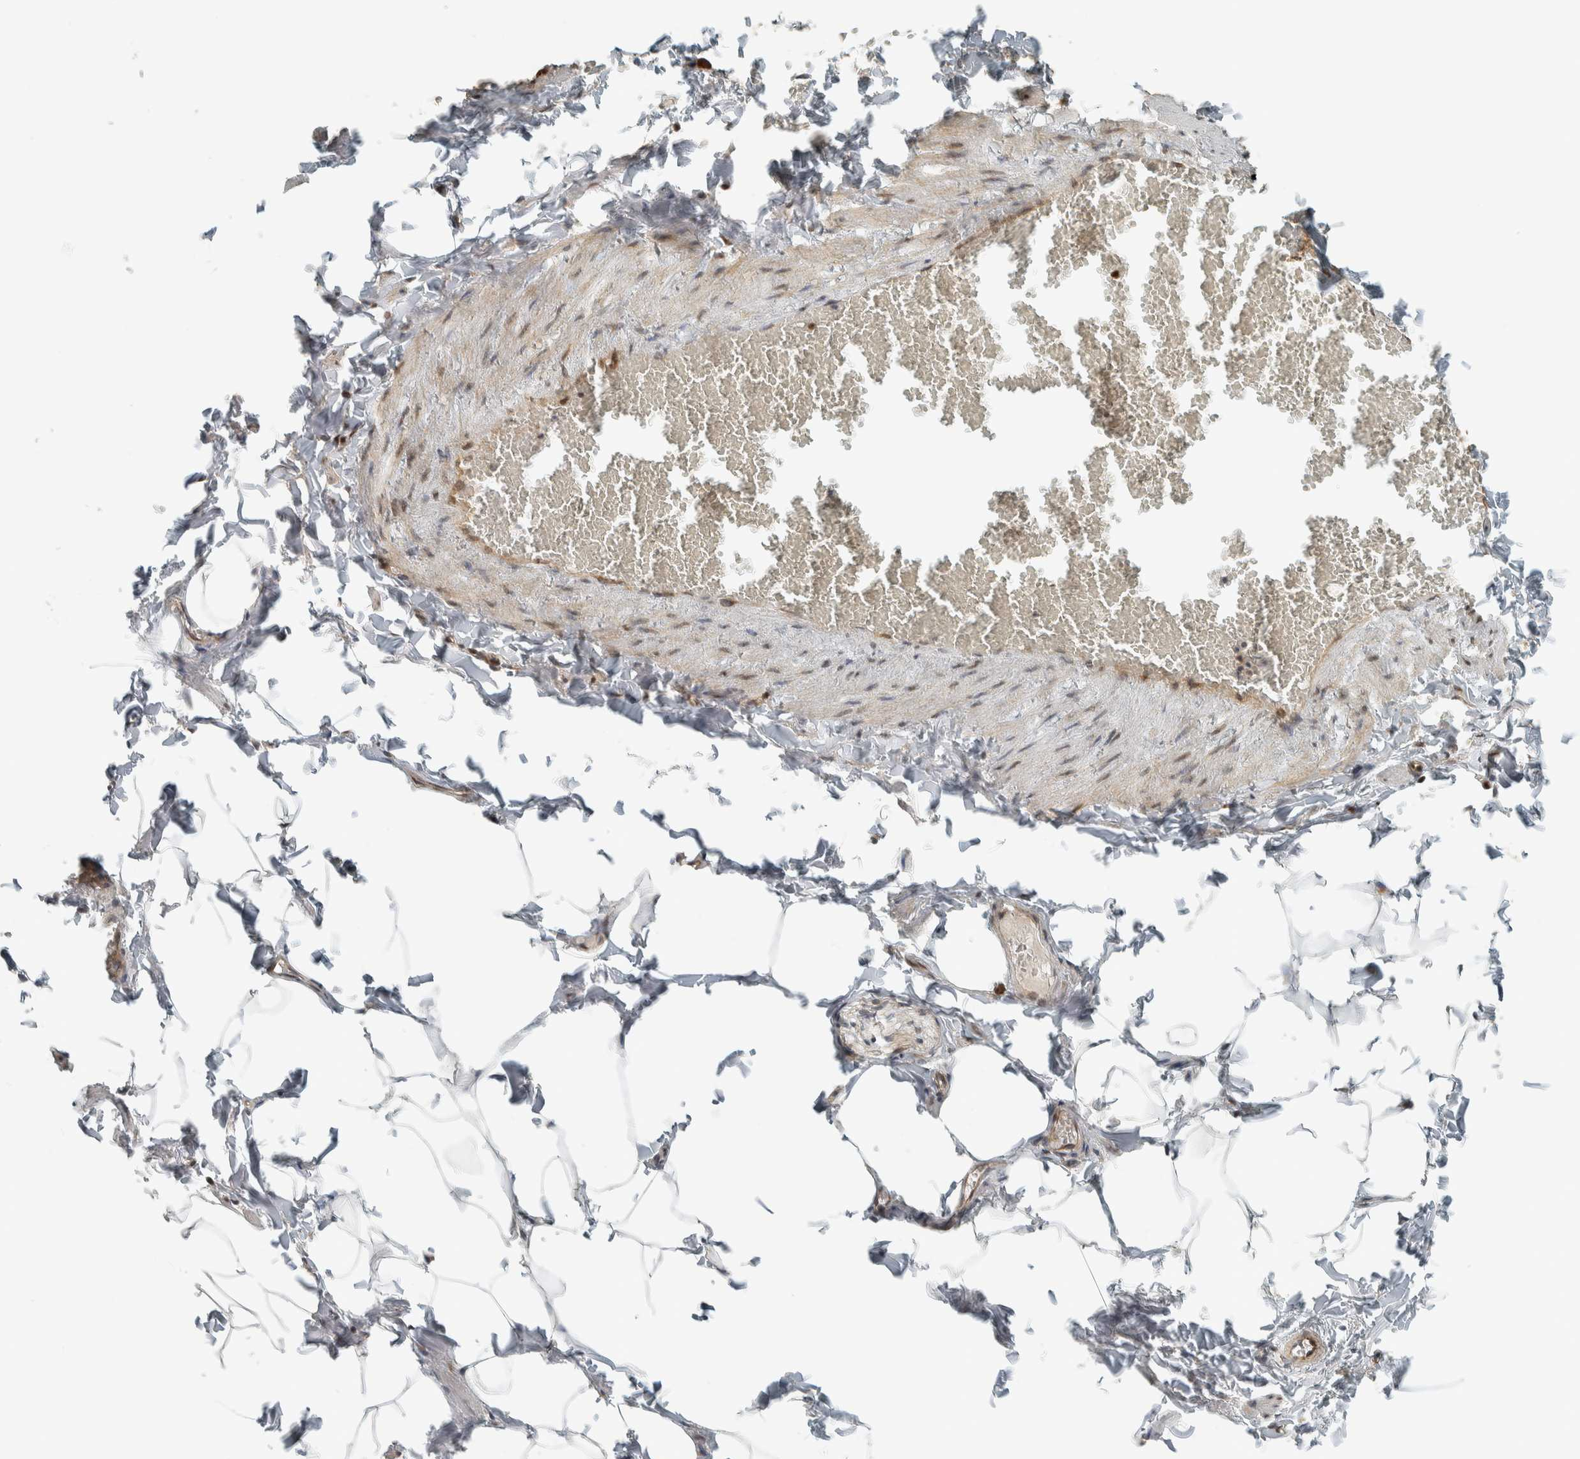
{"staining": {"intensity": "moderate", "quantity": ">75%", "location": "cytoplasmic/membranous,nuclear"}, "tissue": "adipose tissue", "cell_type": "Adipocytes", "image_type": "normal", "snomed": [{"axis": "morphology", "description": "Normal tissue, NOS"}, {"axis": "topography", "description": "Vascular tissue"}], "caption": "The photomicrograph displays immunohistochemical staining of normal adipose tissue. There is moderate cytoplasmic/membranous,nuclear positivity is identified in about >75% of adipocytes.", "gene": "STXBP4", "patient": {"sex": "male", "age": 41}}